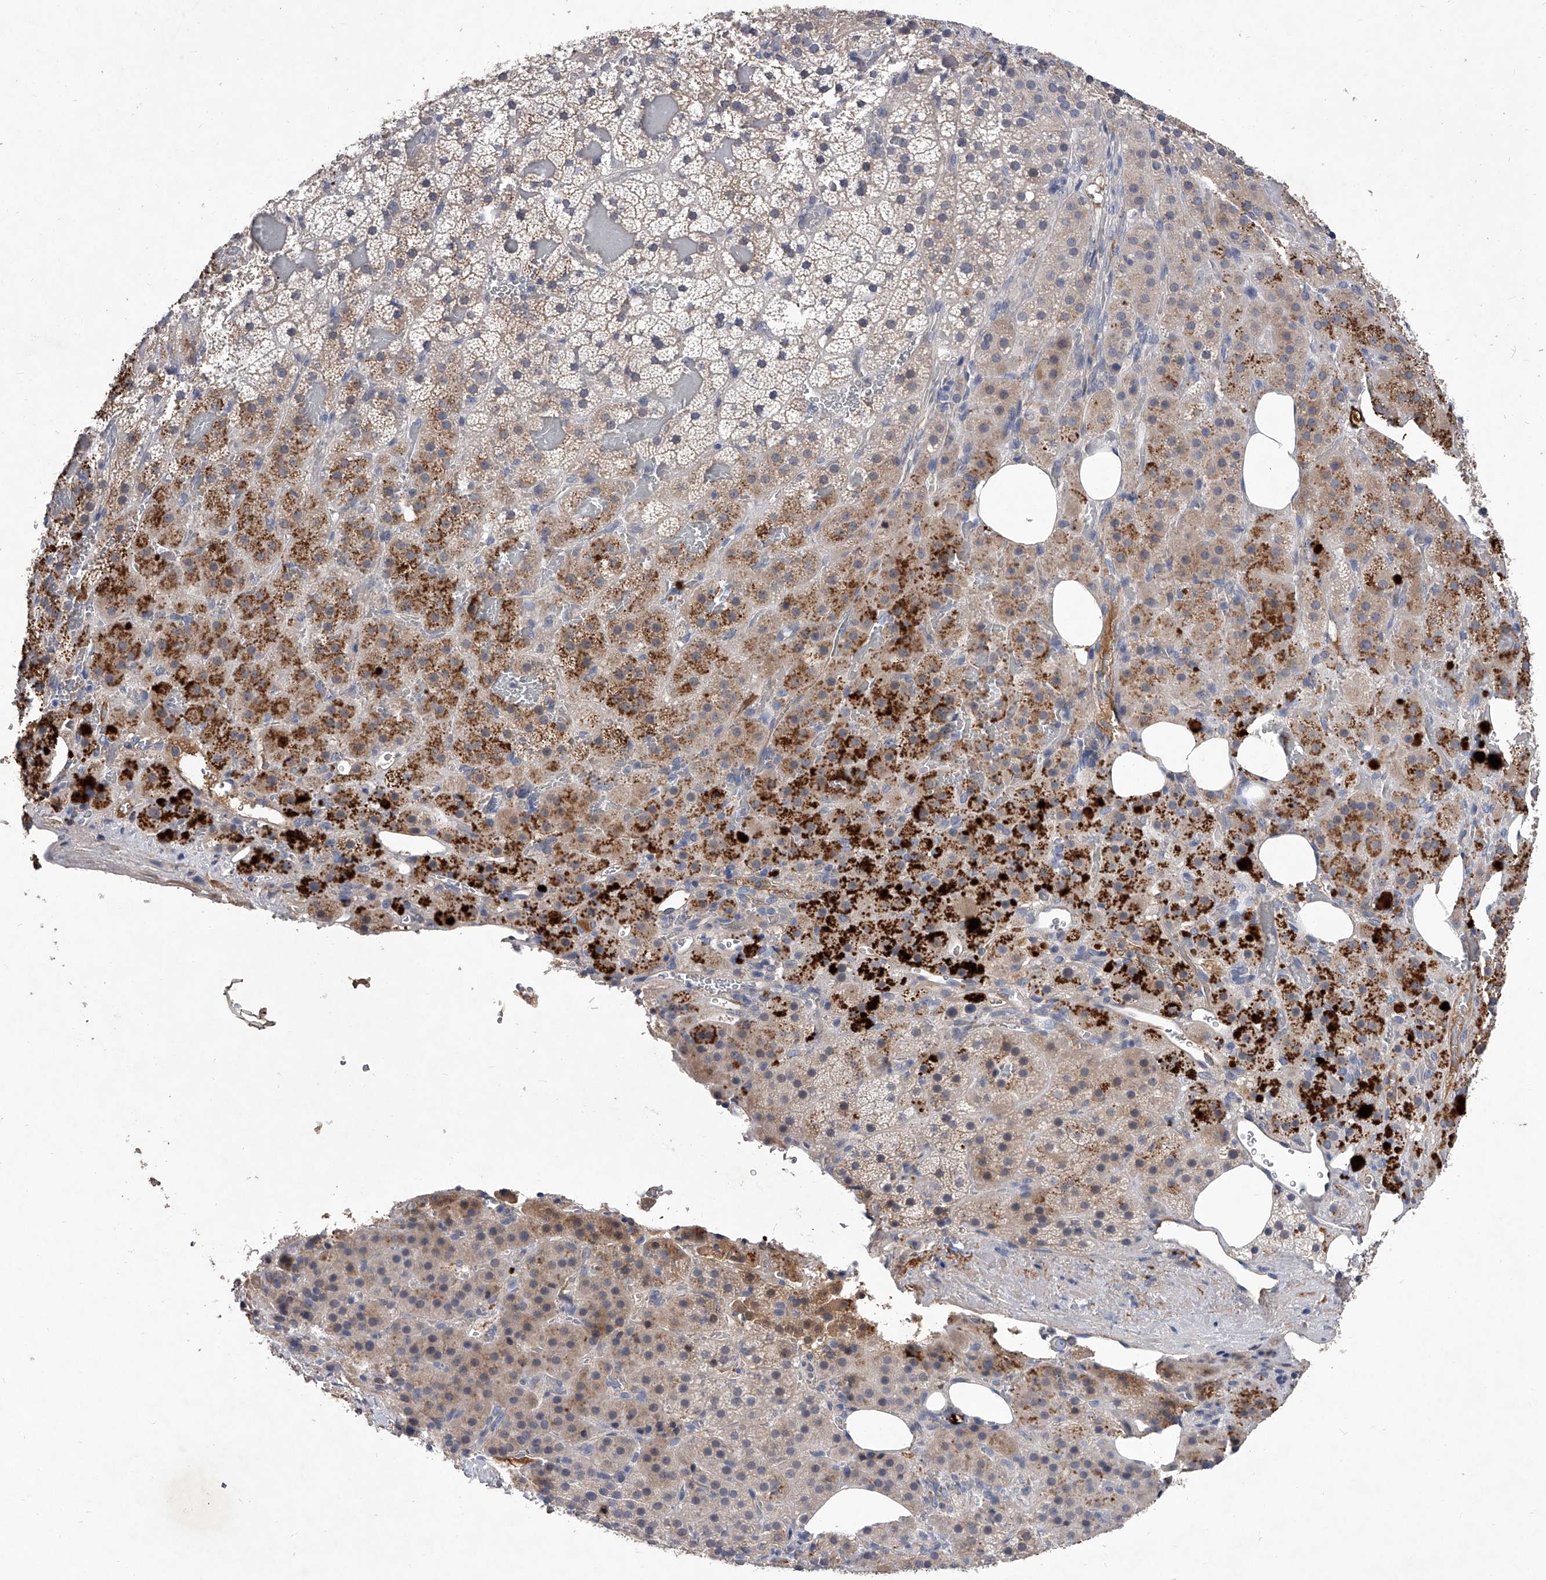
{"staining": {"intensity": "moderate", "quantity": "25%-75%", "location": "cytoplasmic/membranous"}, "tissue": "adrenal gland", "cell_type": "Glandular cells", "image_type": "normal", "snomed": [{"axis": "morphology", "description": "Normal tissue, NOS"}, {"axis": "topography", "description": "Adrenal gland"}], "caption": "Glandular cells exhibit medium levels of moderate cytoplasmic/membranous positivity in approximately 25%-75% of cells in benign adrenal gland.", "gene": "C5", "patient": {"sex": "female", "age": 59}}